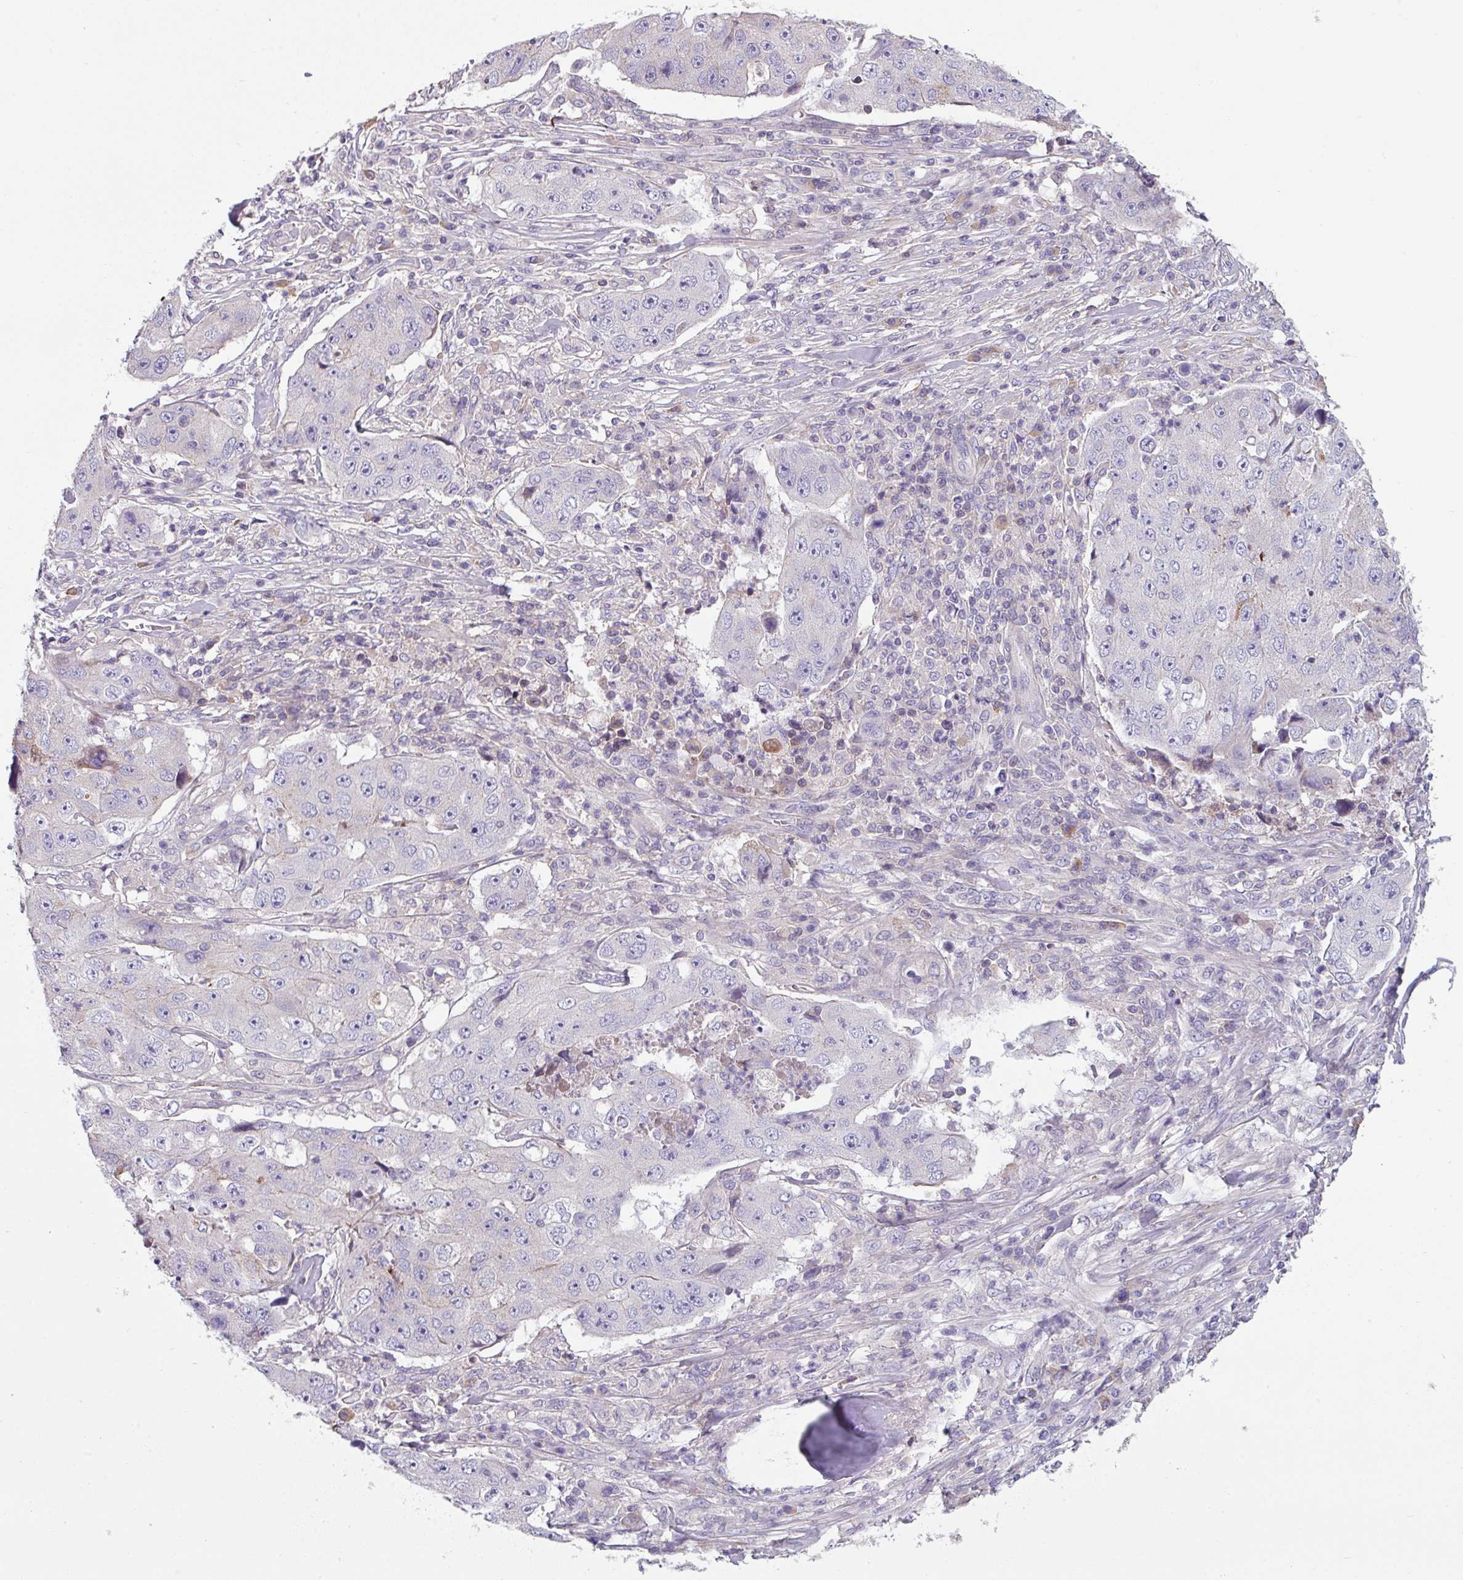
{"staining": {"intensity": "negative", "quantity": "none", "location": "none"}, "tissue": "lung cancer", "cell_type": "Tumor cells", "image_type": "cancer", "snomed": [{"axis": "morphology", "description": "Squamous cell carcinoma, NOS"}, {"axis": "topography", "description": "Lung"}], "caption": "The histopathology image shows no significant positivity in tumor cells of lung cancer. Brightfield microscopy of immunohistochemistry (IHC) stained with DAB (brown) and hematoxylin (blue), captured at high magnification.", "gene": "TMEM132A", "patient": {"sex": "male", "age": 64}}